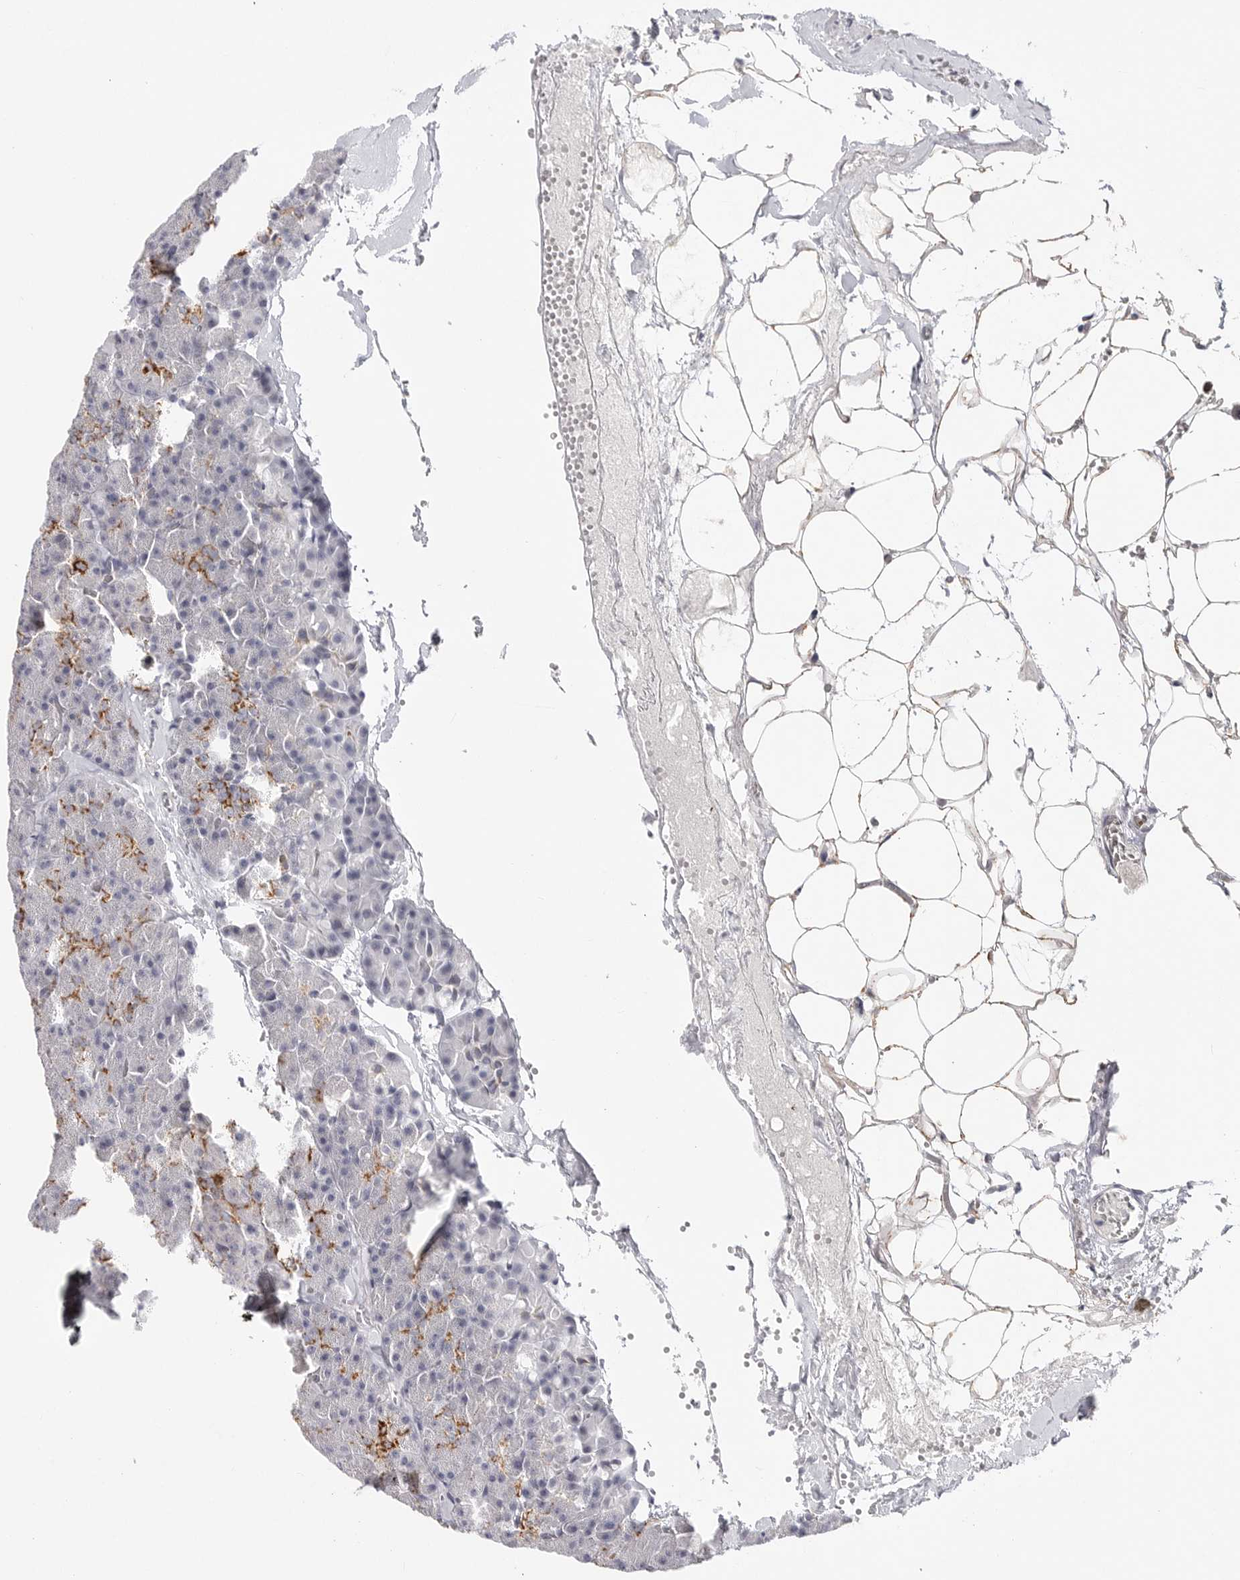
{"staining": {"intensity": "moderate", "quantity": "<25%", "location": "cytoplasmic/membranous"}, "tissue": "pancreas", "cell_type": "Exocrine glandular cells", "image_type": "normal", "snomed": [{"axis": "morphology", "description": "Normal tissue, NOS"}, {"axis": "morphology", "description": "Carcinoid, malignant, NOS"}, {"axis": "topography", "description": "Pancreas"}], "caption": "Immunohistochemical staining of normal human pancreas exhibits low levels of moderate cytoplasmic/membranous positivity in about <25% of exocrine glandular cells.", "gene": "ELP3", "patient": {"sex": "female", "age": 35}}